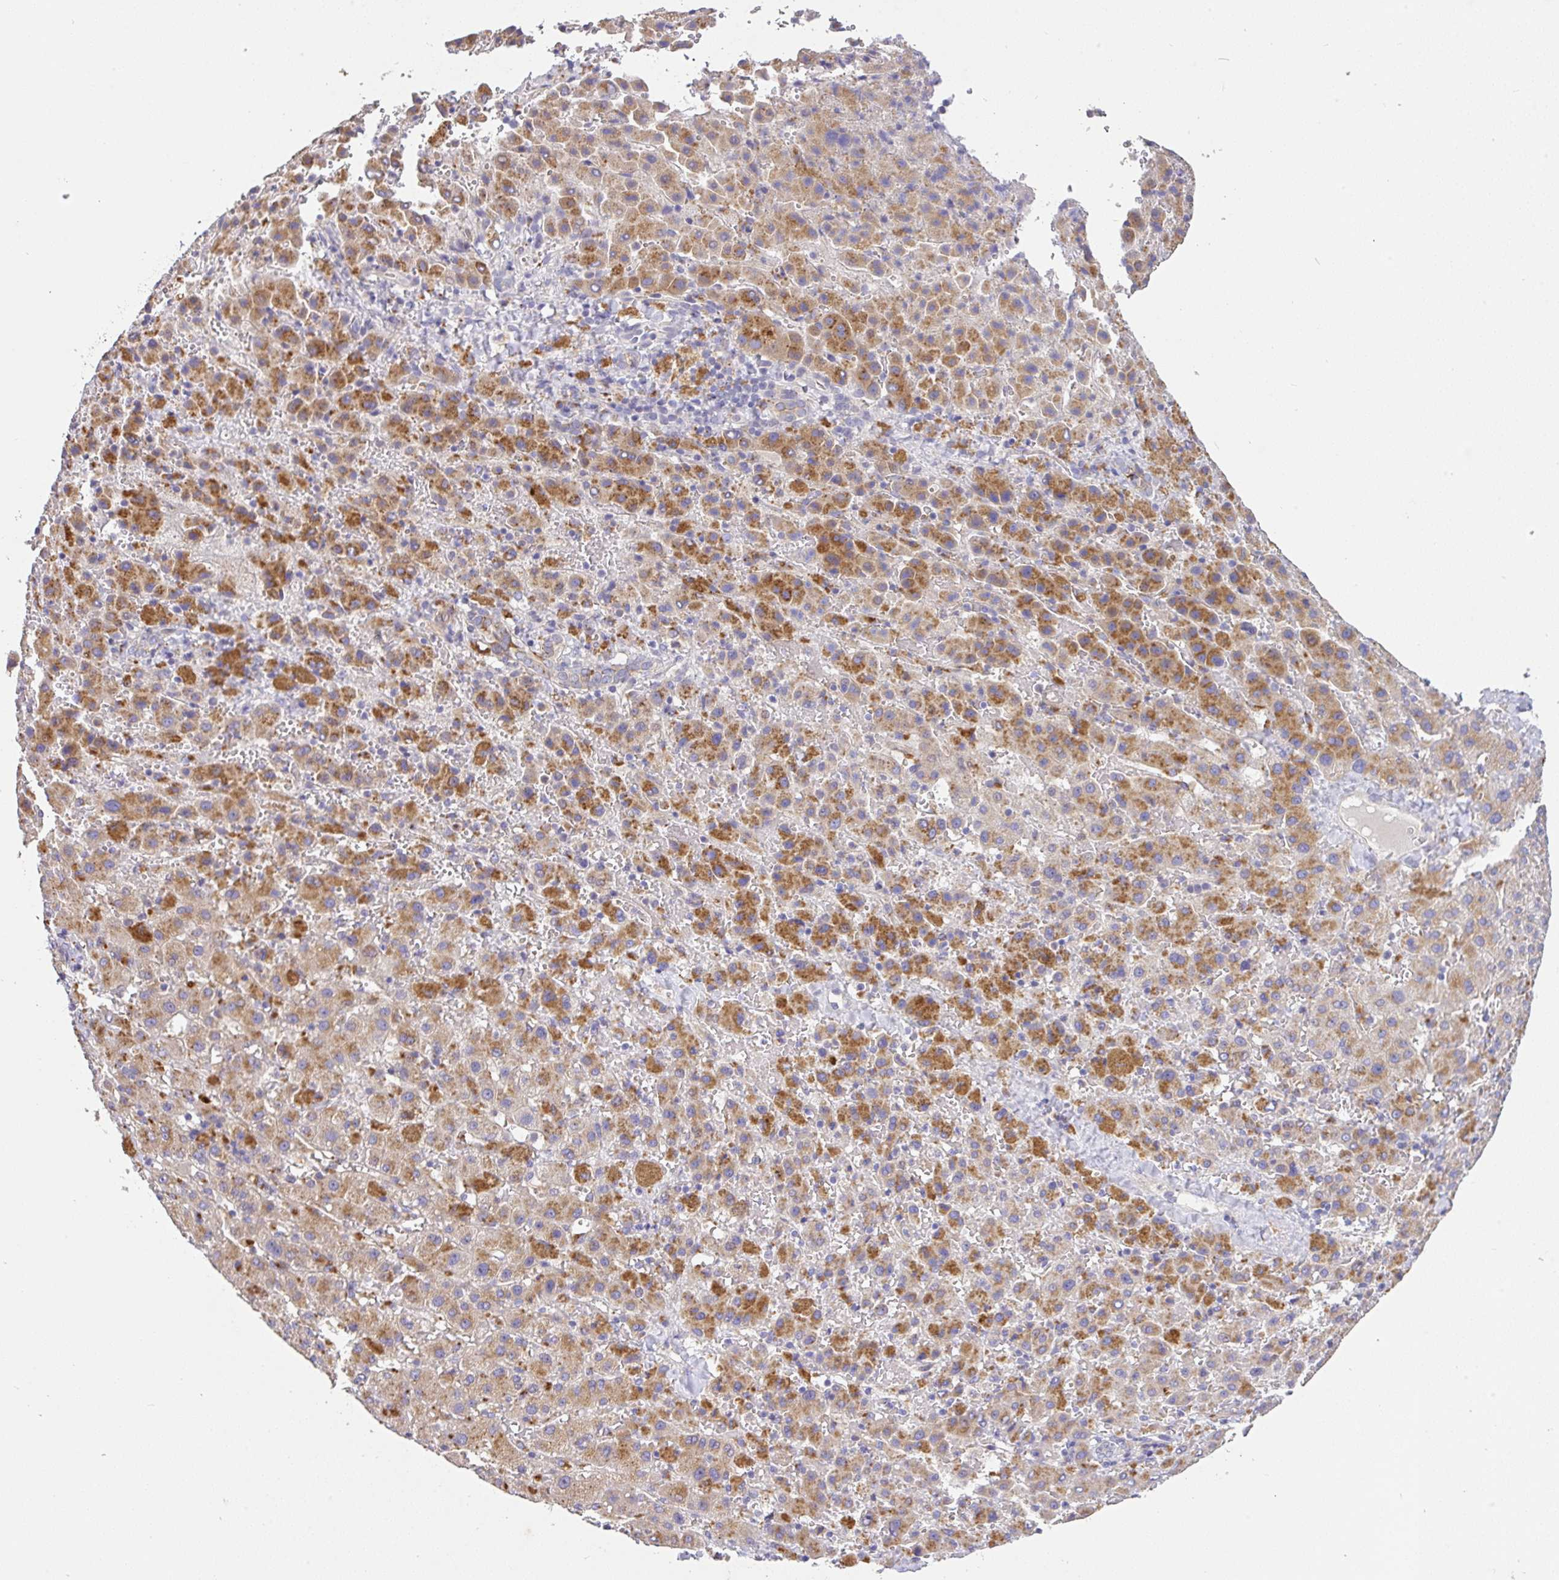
{"staining": {"intensity": "moderate", "quantity": ">75%", "location": "cytoplasmic/membranous"}, "tissue": "liver cancer", "cell_type": "Tumor cells", "image_type": "cancer", "snomed": [{"axis": "morphology", "description": "Carcinoma, Hepatocellular, NOS"}, {"axis": "topography", "description": "Liver"}], "caption": "Moderate cytoplasmic/membranous positivity for a protein is identified in approximately >75% of tumor cells of hepatocellular carcinoma (liver) using immunohistochemistry (IHC).", "gene": "EPN3", "patient": {"sex": "female", "age": 58}}